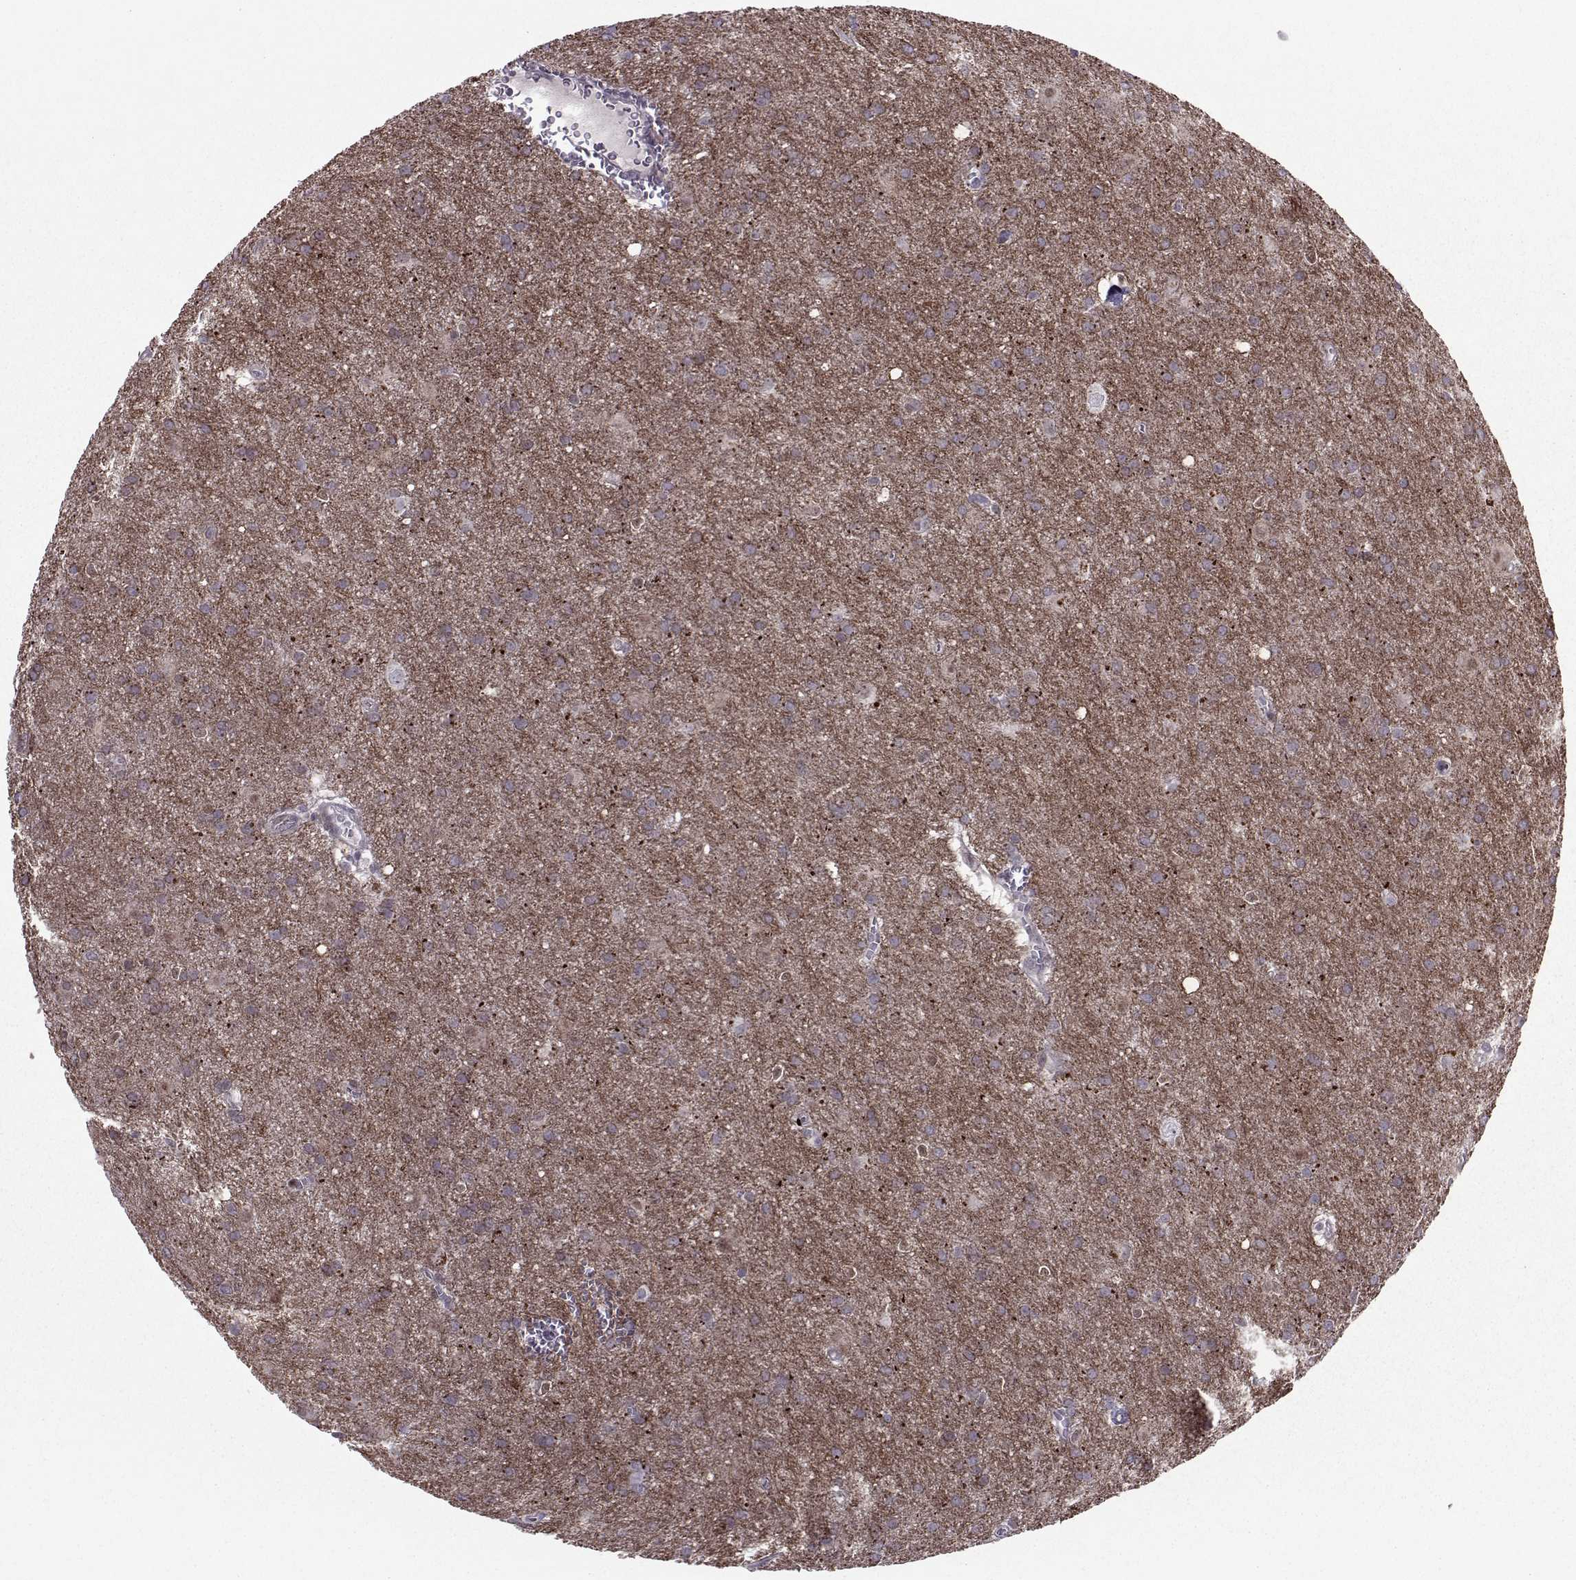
{"staining": {"intensity": "negative", "quantity": "none", "location": "none"}, "tissue": "glioma", "cell_type": "Tumor cells", "image_type": "cancer", "snomed": [{"axis": "morphology", "description": "Glioma, malignant, Low grade"}, {"axis": "topography", "description": "Brain"}], "caption": "Glioma was stained to show a protein in brown. There is no significant expression in tumor cells. (Immunohistochemistry (ihc), brightfield microscopy, high magnification).", "gene": "CDK4", "patient": {"sex": "male", "age": 58}}